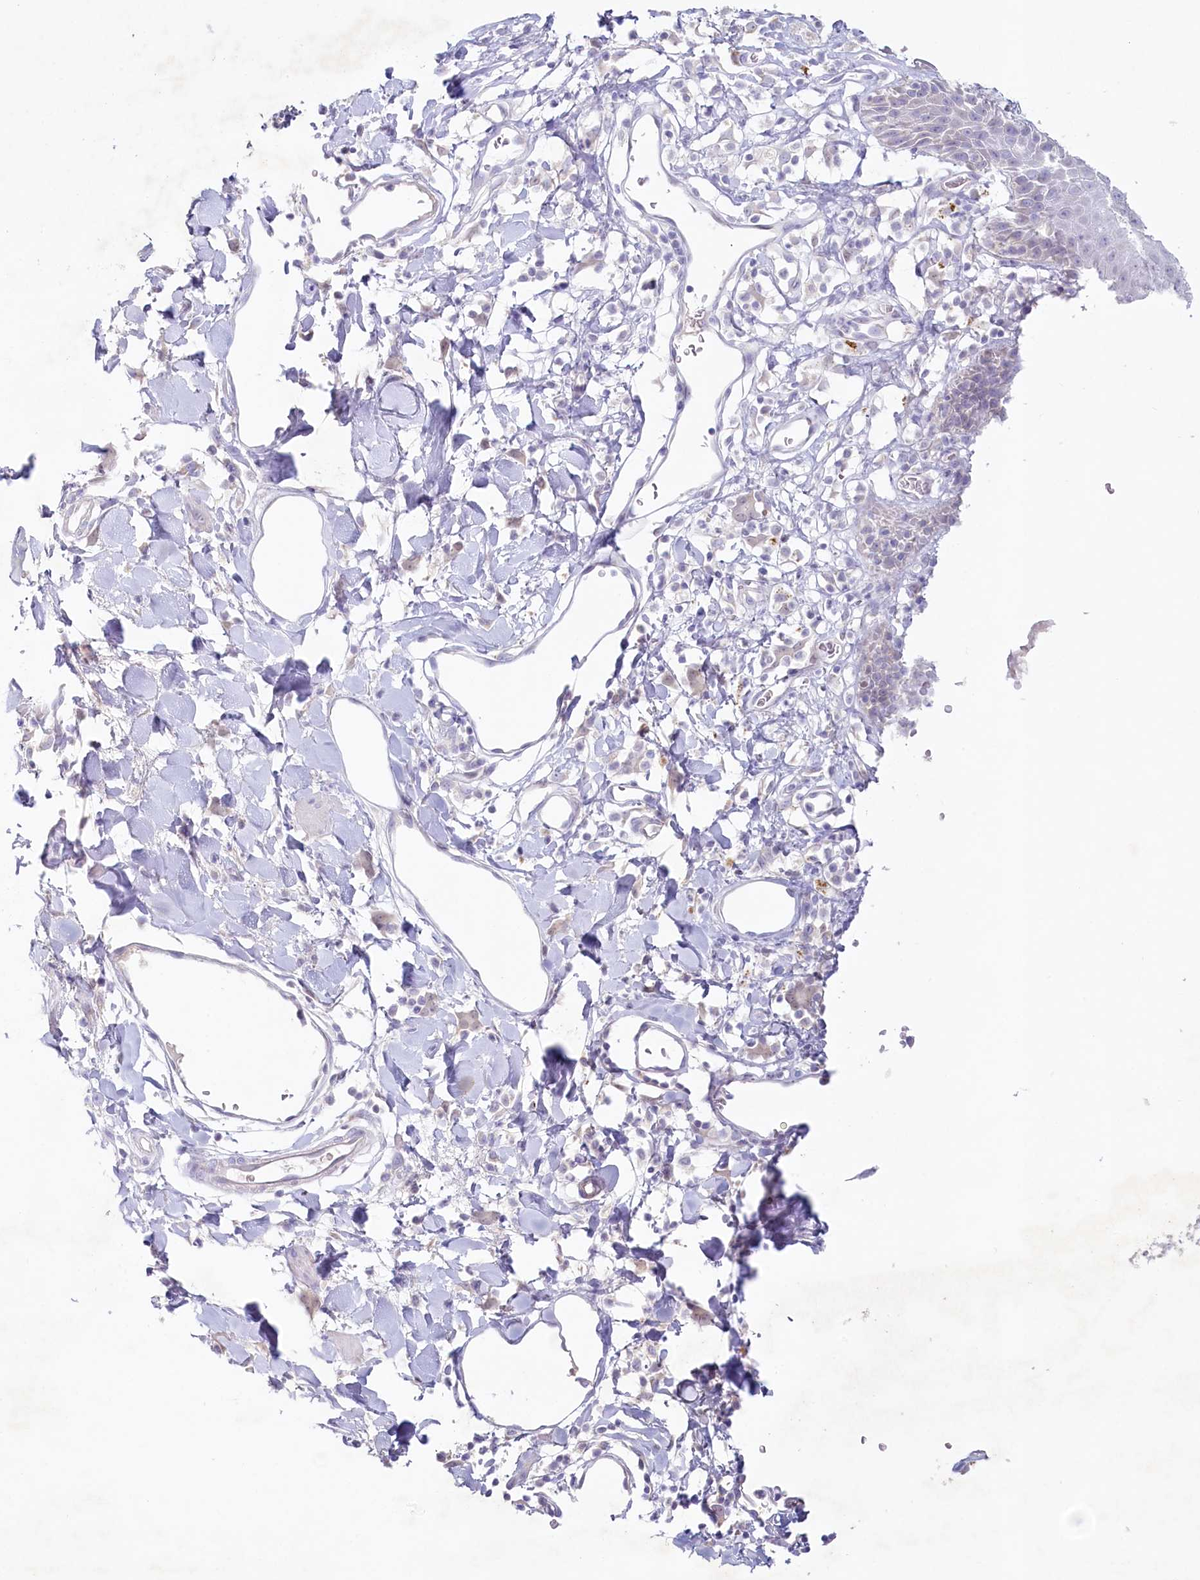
{"staining": {"intensity": "strong", "quantity": "<25%", "location": "cytoplasmic/membranous"}, "tissue": "skin", "cell_type": "Epidermal cells", "image_type": "normal", "snomed": [{"axis": "morphology", "description": "Normal tissue, NOS"}, {"axis": "topography", "description": "Vulva"}], "caption": "Immunohistochemistry (IHC) staining of unremarkable skin, which displays medium levels of strong cytoplasmic/membranous expression in about <25% of epidermal cells indicating strong cytoplasmic/membranous protein staining. The staining was performed using DAB (3,3'-diaminobenzidine) (brown) for protein detection and nuclei were counterstained in hematoxylin (blue).", "gene": "PSAPL1", "patient": {"sex": "female", "age": 68}}